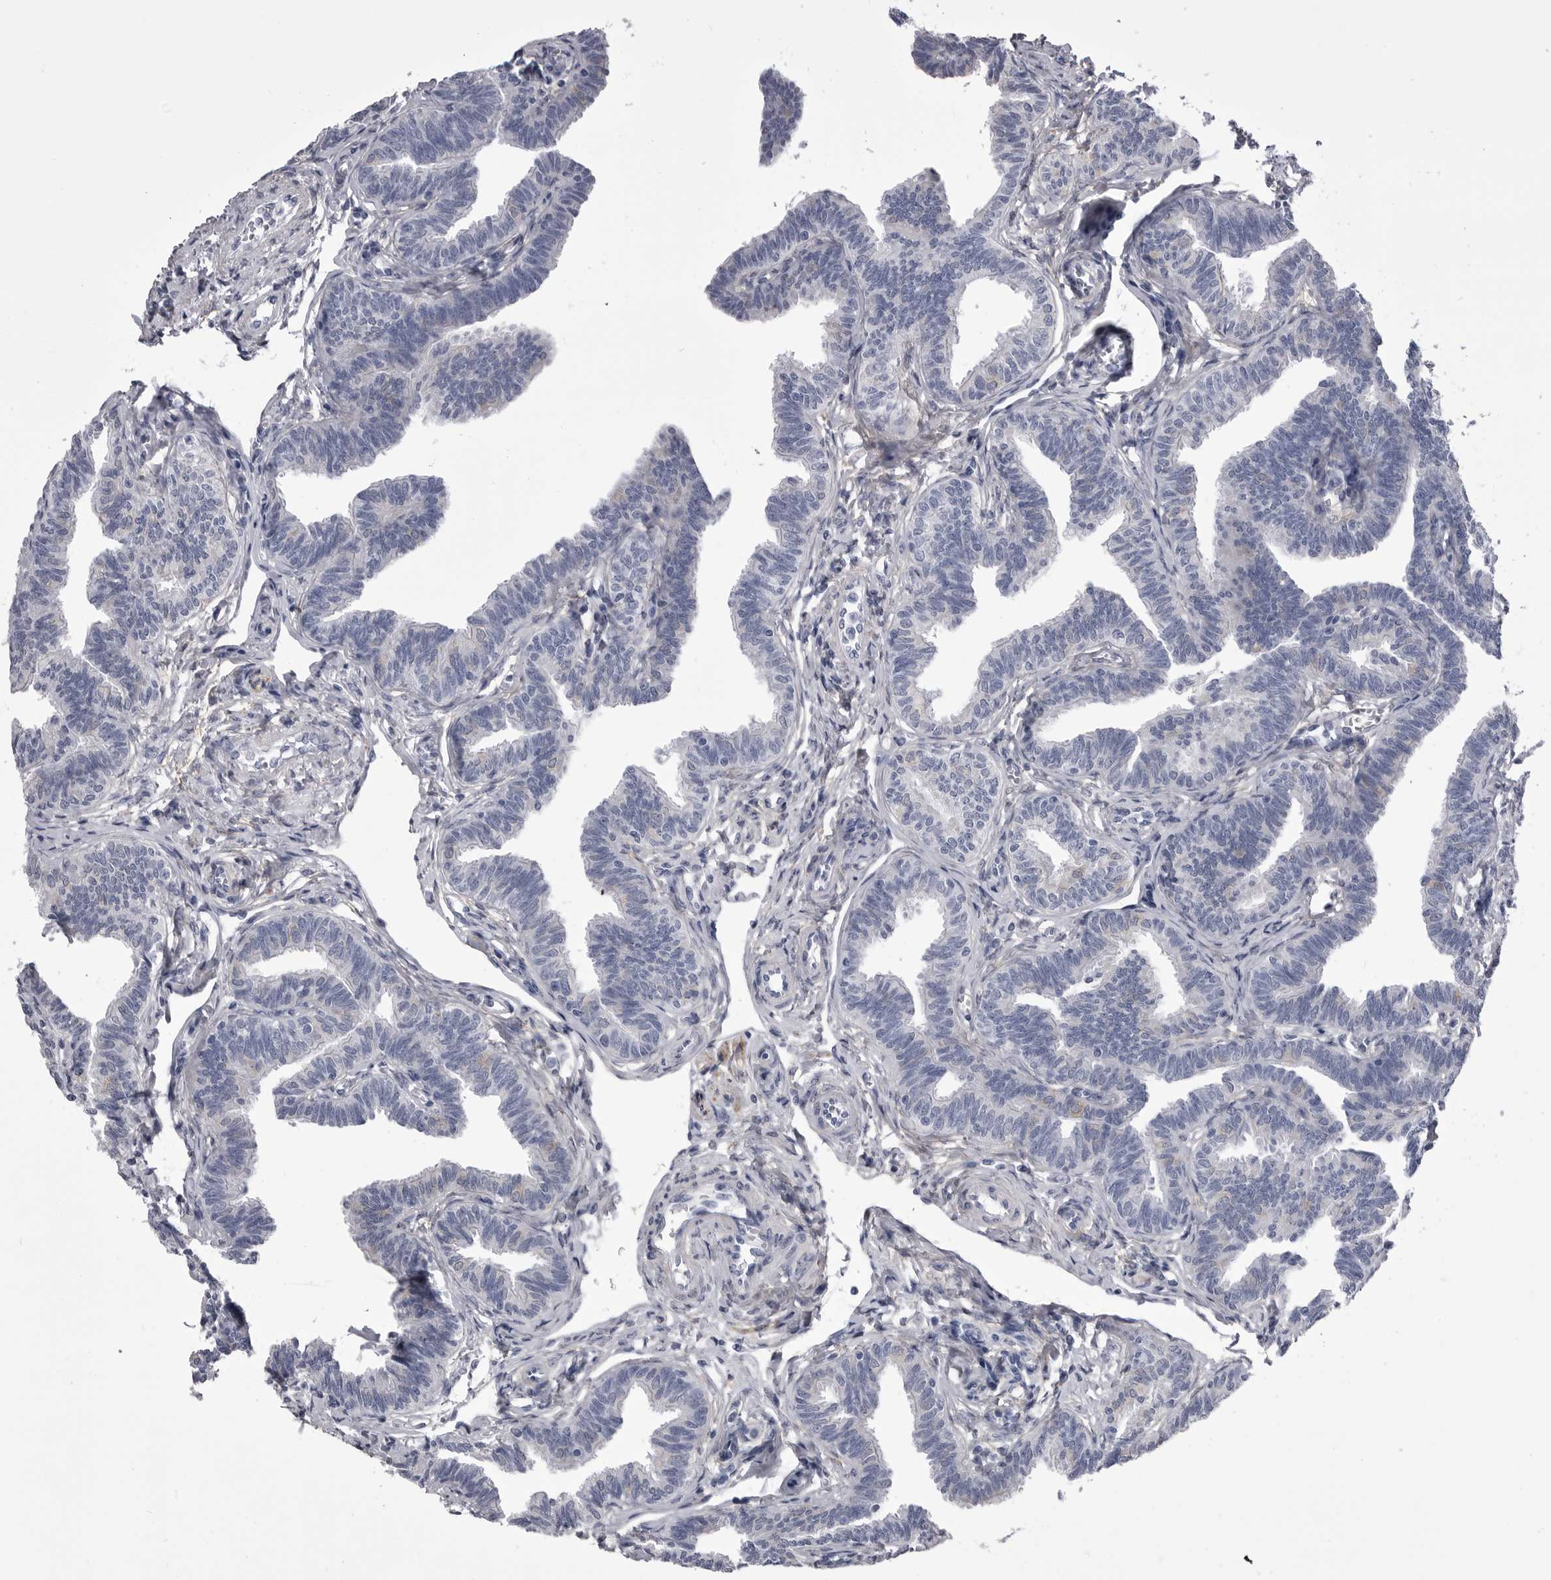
{"staining": {"intensity": "negative", "quantity": "none", "location": "none"}, "tissue": "fallopian tube", "cell_type": "Glandular cells", "image_type": "normal", "snomed": [{"axis": "morphology", "description": "Normal tissue, NOS"}, {"axis": "topography", "description": "Fallopian tube"}, {"axis": "topography", "description": "Ovary"}], "caption": "The micrograph reveals no significant staining in glandular cells of fallopian tube.", "gene": "ANK2", "patient": {"sex": "female", "age": 23}}